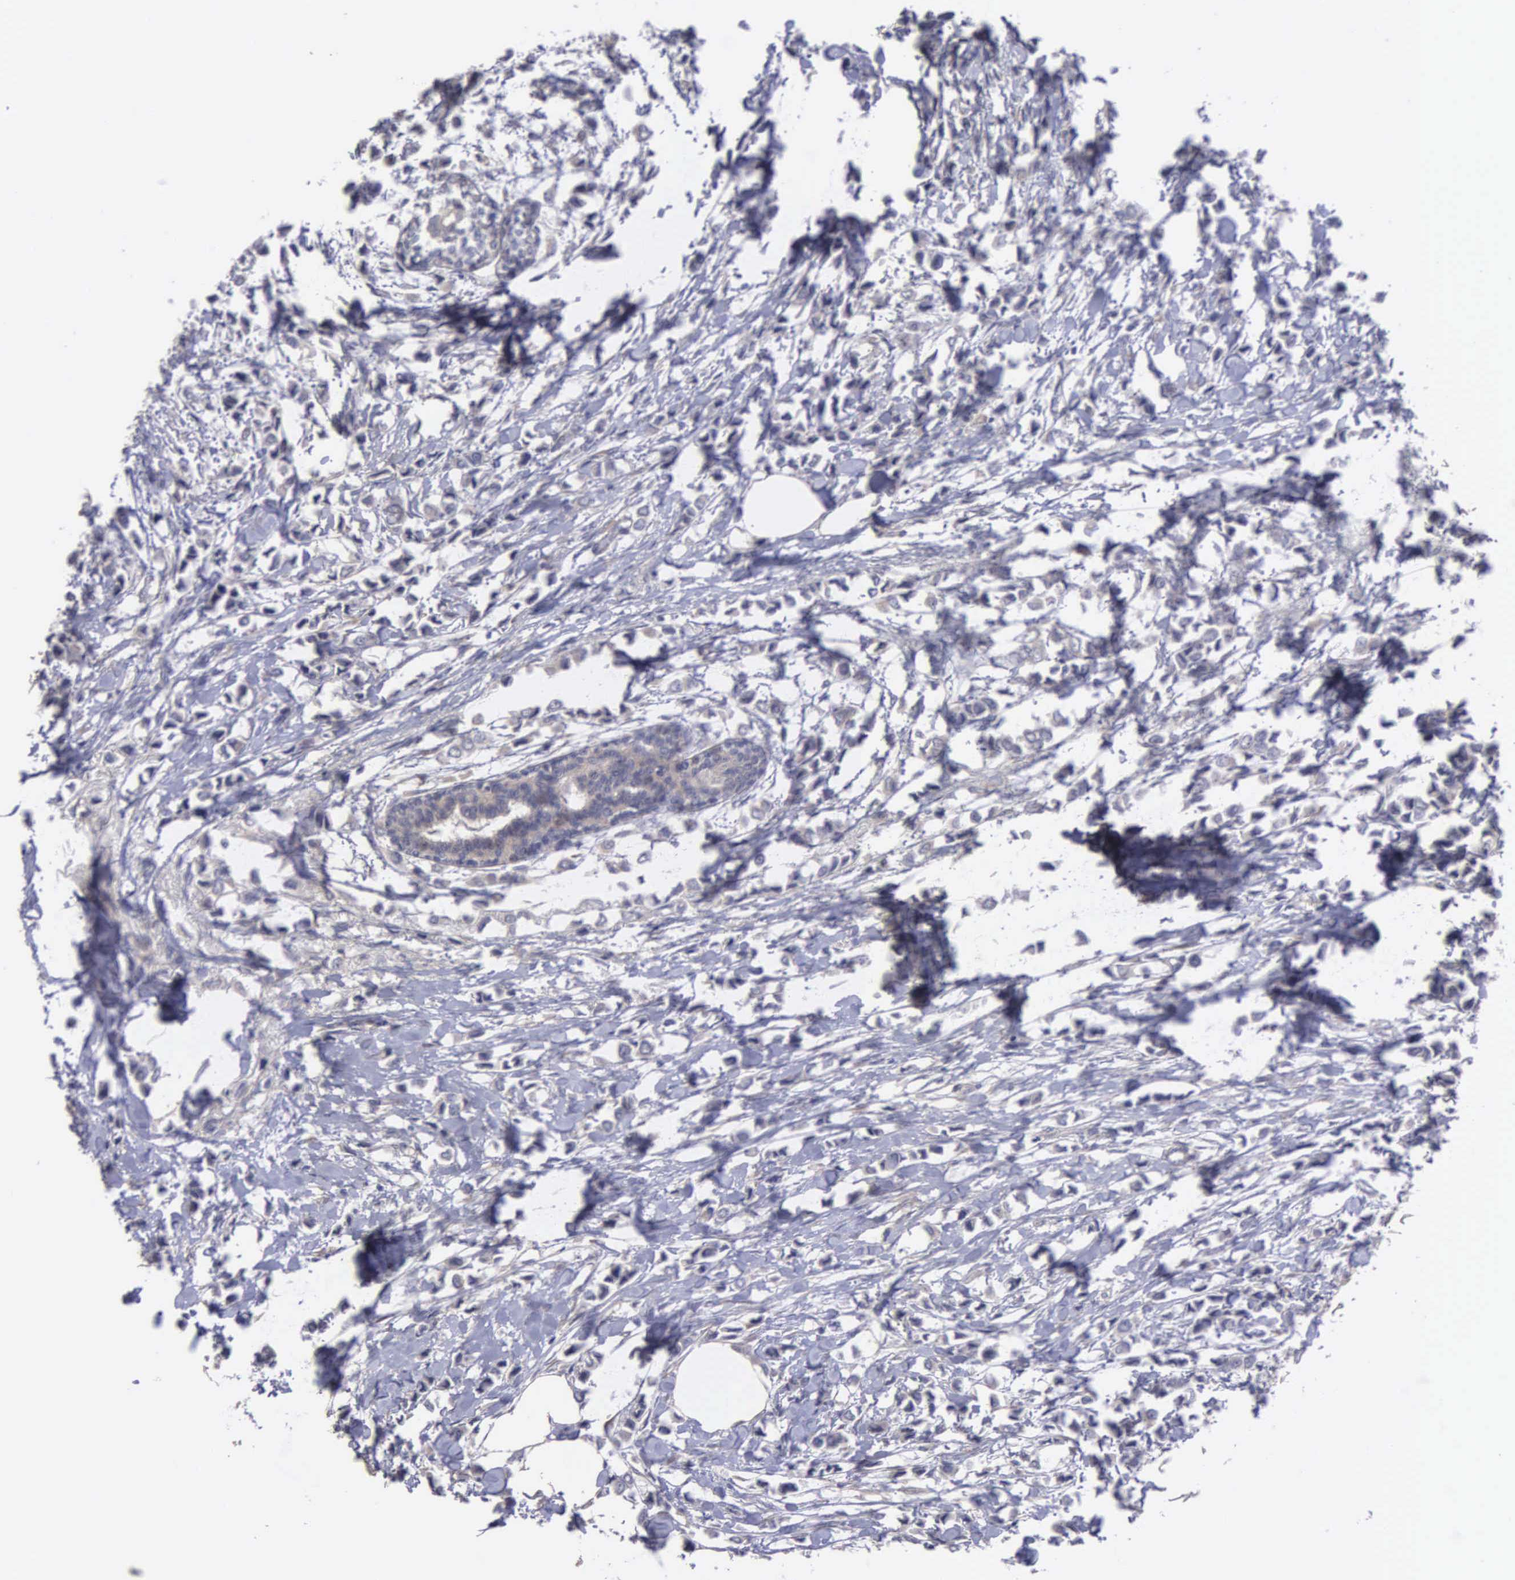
{"staining": {"intensity": "weak", "quantity": ">75%", "location": "cytoplasmic/membranous"}, "tissue": "breast cancer", "cell_type": "Tumor cells", "image_type": "cancer", "snomed": [{"axis": "morphology", "description": "Lobular carcinoma"}, {"axis": "topography", "description": "Breast"}], "caption": "Lobular carcinoma (breast) tissue demonstrates weak cytoplasmic/membranous positivity in approximately >75% of tumor cells (Stains: DAB (3,3'-diaminobenzidine) in brown, nuclei in blue, Microscopy: brightfield microscopy at high magnification).", "gene": "RTL10", "patient": {"sex": "female", "age": 51}}